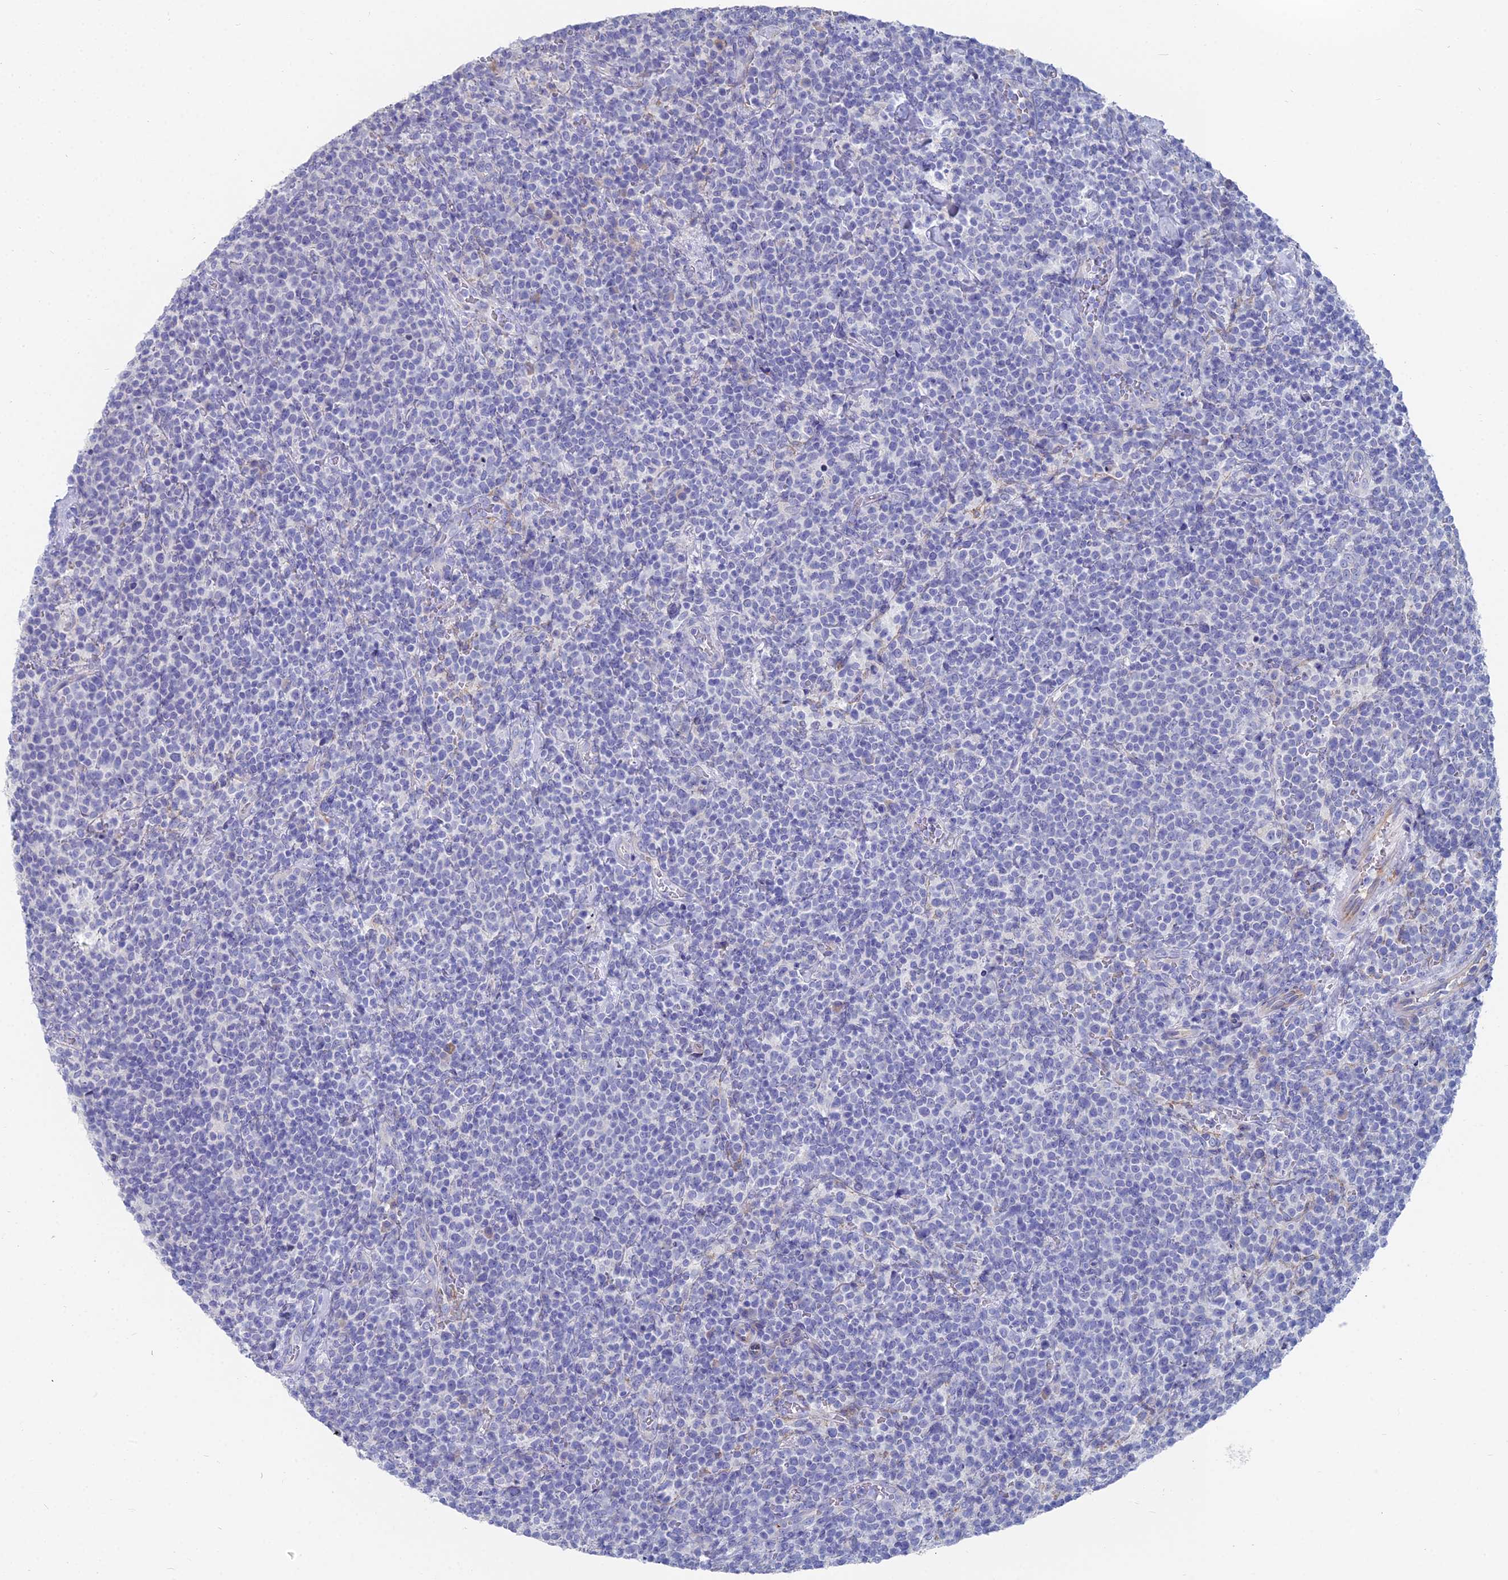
{"staining": {"intensity": "negative", "quantity": "none", "location": "none"}, "tissue": "lymphoma", "cell_type": "Tumor cells", "image_type": "cancer", "snomed": [{"axis": "morphology", "description": "Malignant lymphoma, non-Hodgkin's type, High grade"}, {"axis": "topography", "description": "Lymph node"}], "caption": "Immunohistochemistry (IHC) of human malignant lymphoma, non-Hodgkin's type (high-grade) demonstrates no staining in tumor cells.", "gene": "TNNT3", "patient": {"sex": "male", "age": 61}}